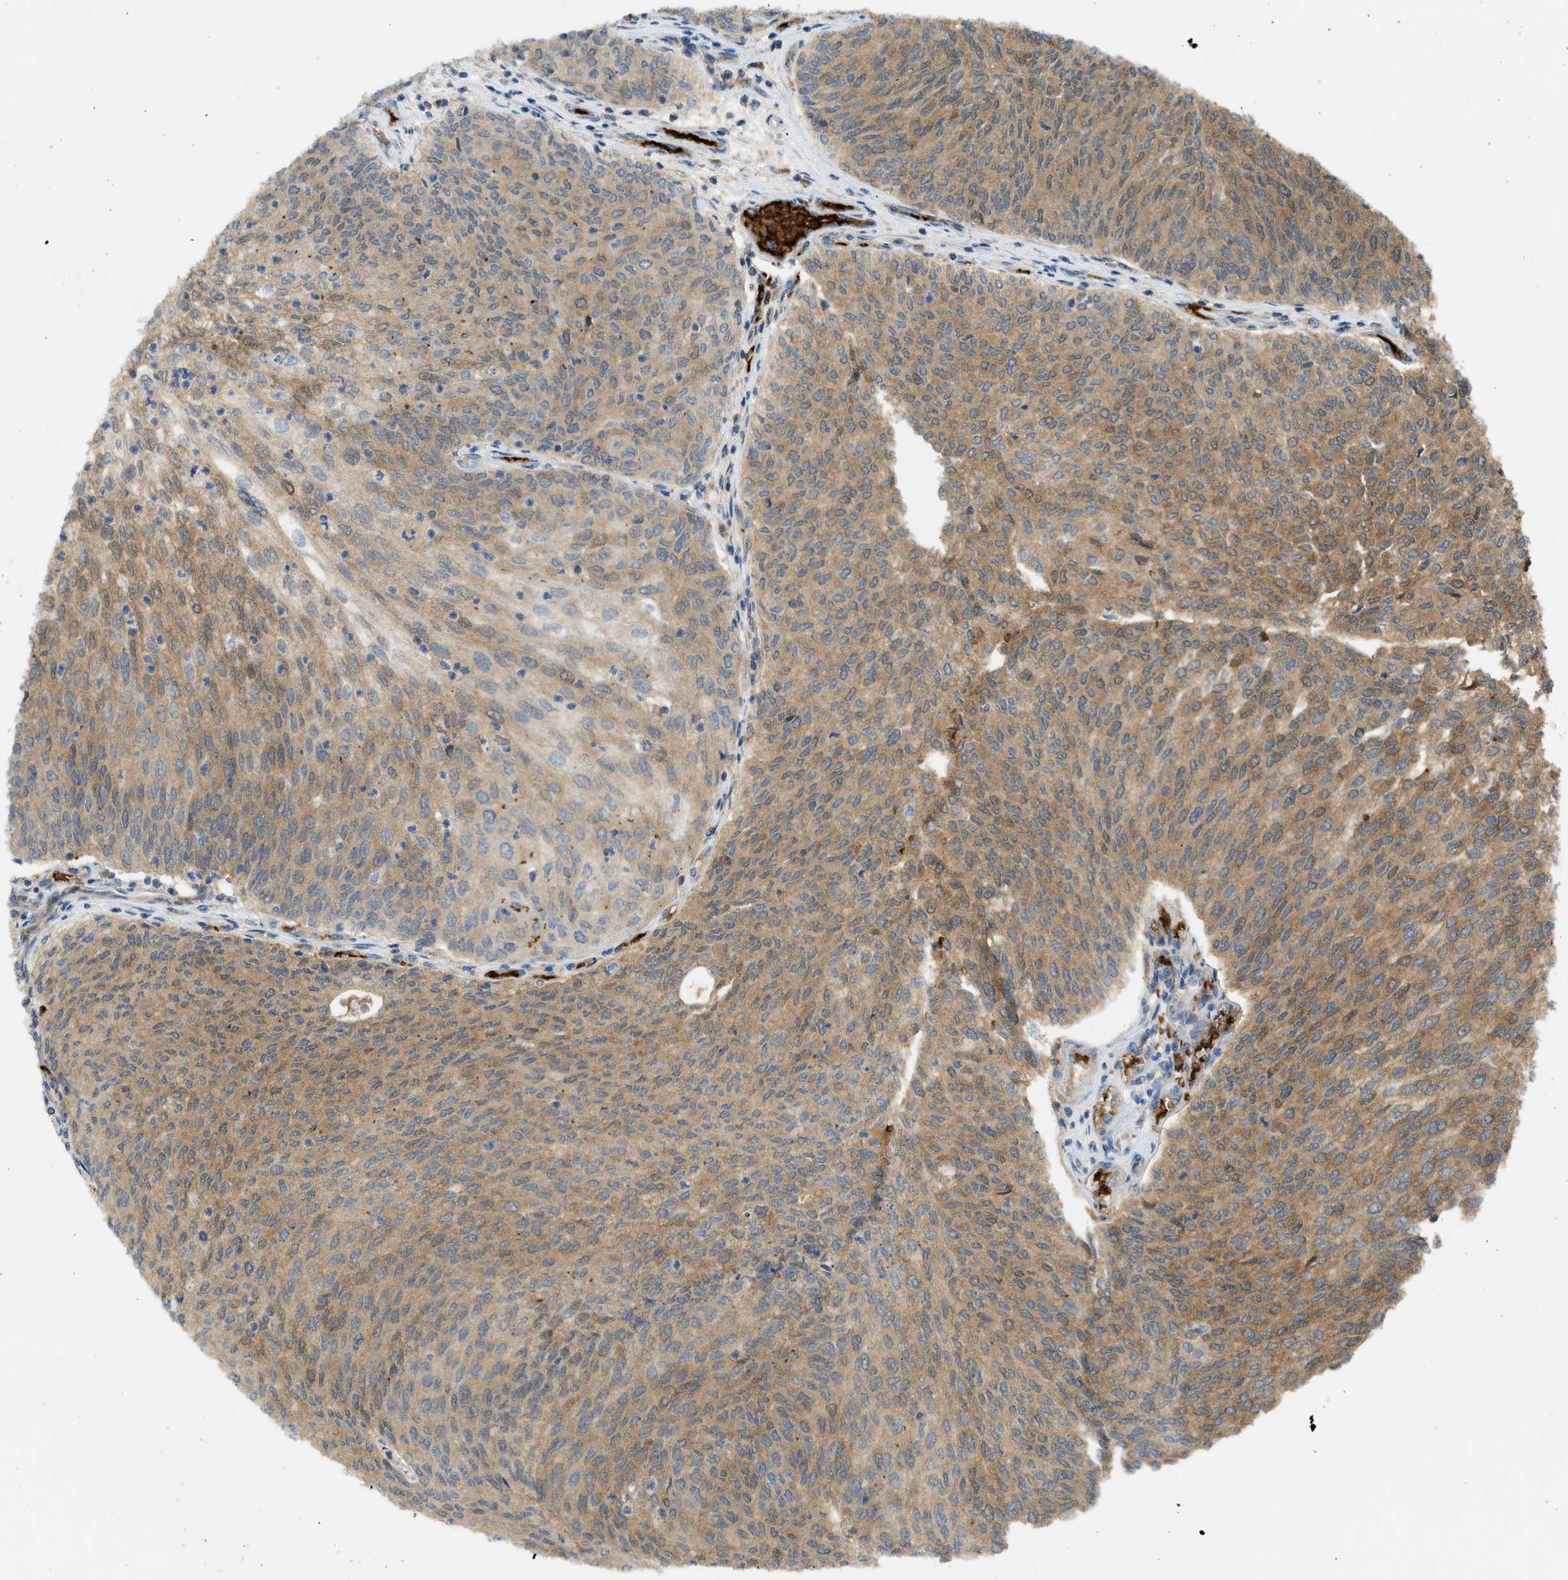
{"staining": {"intensity": "moderate", "quantity": ">75%", "location": "cytoplasmic/membranous"}, "tissue": "urothelial cancer", "cell_type": "Tumor cells", "image_type": "cancer", "snomed": [{"axis": "morphology", "description": "Urothelial carcinoma, Low grade"}, {"axis": "topography", "description": "Urinary bladder"}], "caption": "Immunohistochemical staining of human urothelial cancer shows moderate cytoplasmic/membranous protein staining in about >75% of tumor cells.", "gene": "MAPK7", "patient": {"sex": "female", "age": 79}}